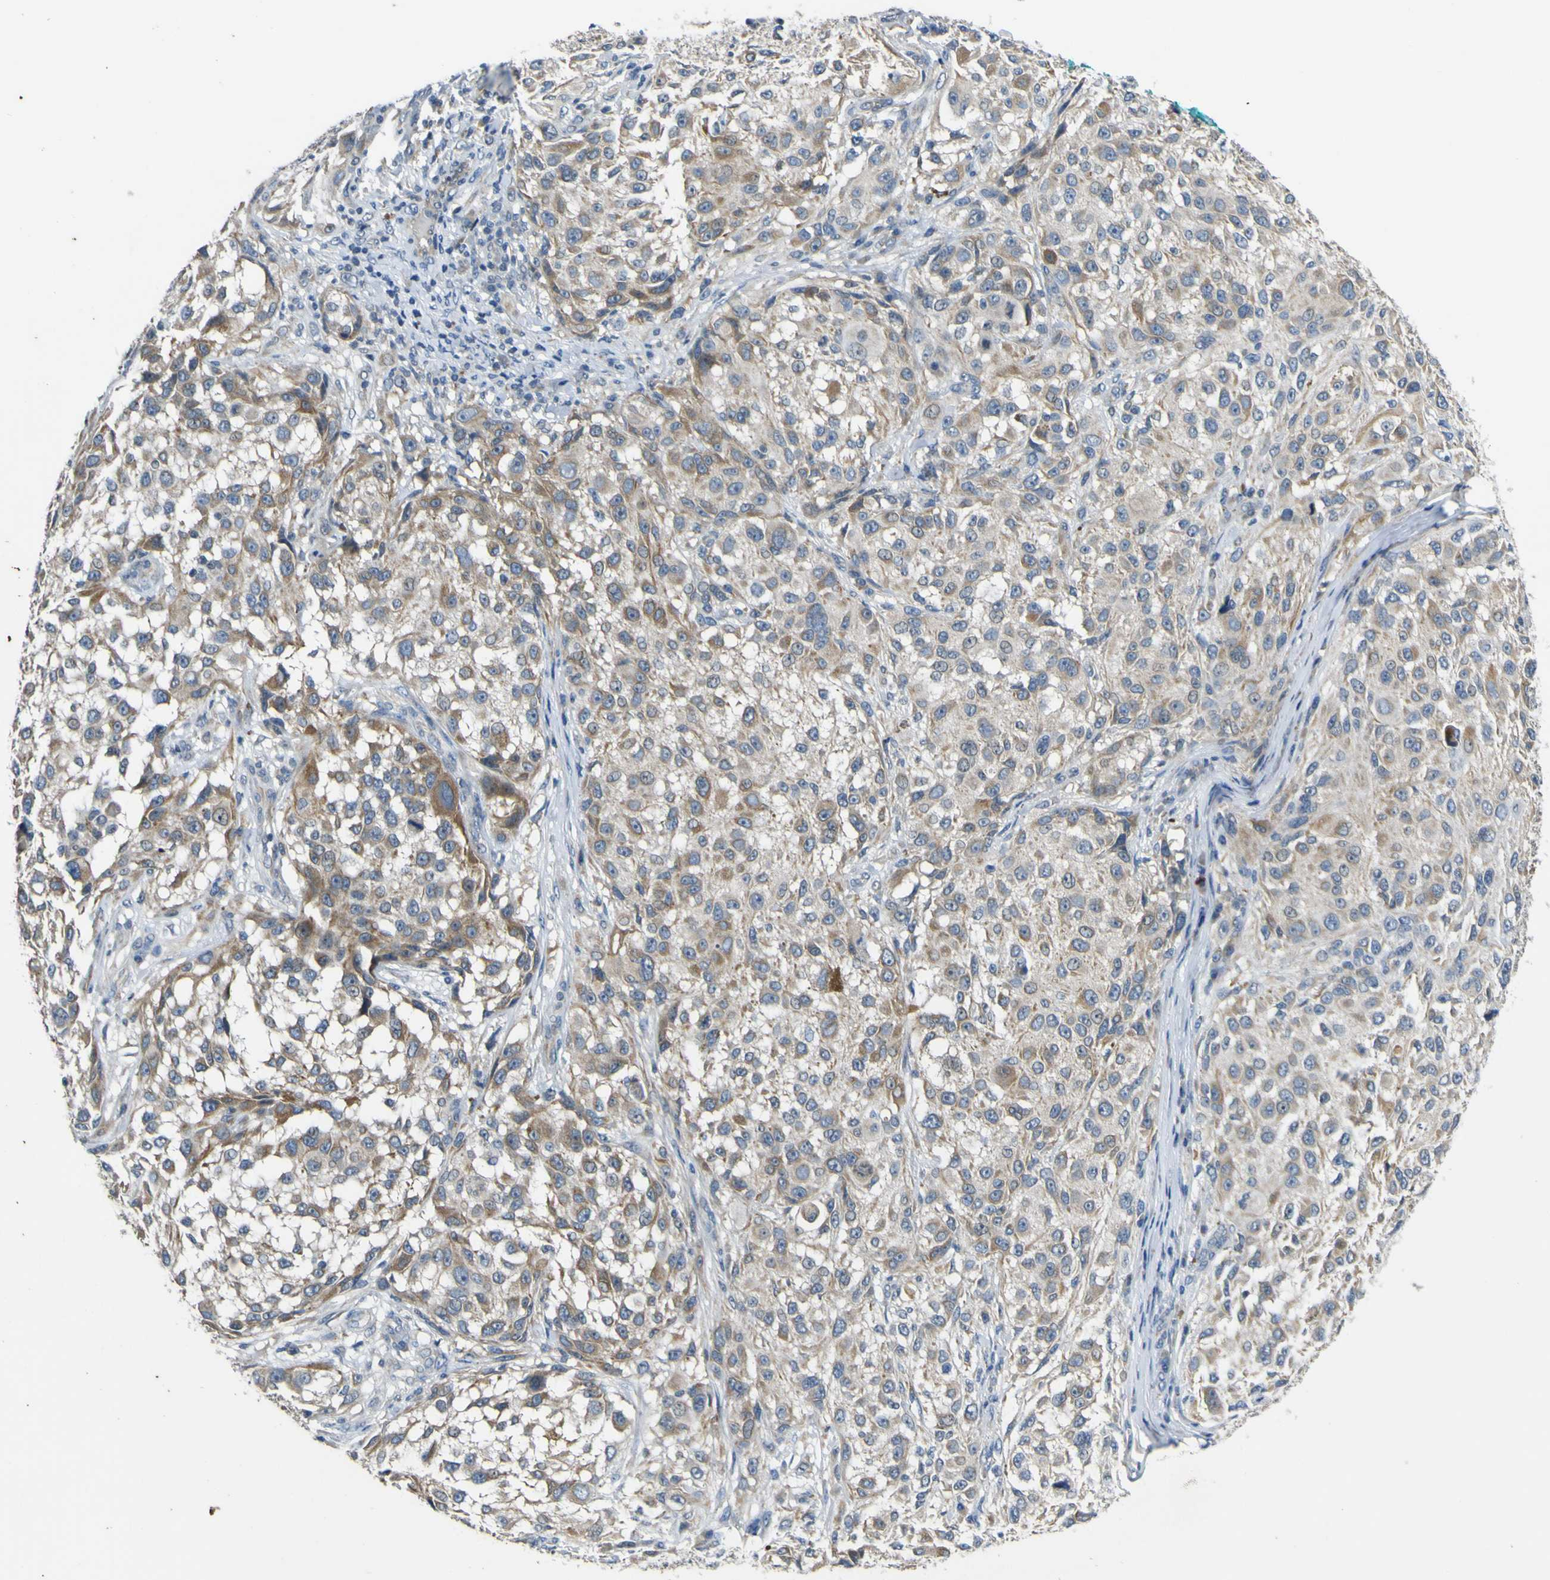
{"staining": {"intensity": "moderate", "quantity": "<25%", "location": "cytoplasmic/membranous"}, "tissue": "melanoma", "cell_type": "Tumor cells", "image_type": "cancer", "snomed": [{"axis": "morphology", "description": "Necrosis, NOS"}, {"axis": "morphology", "description": "Malignant melanoma, NOS"}, {"axis": "topography", "description": "Skin"}], "caption": "A photomicrograph of melanoma stained for a protein reveals moderate cytoplasmic/membranous brown staining in tumor cells.", "gene": "LDLR", "patient": {"sex": "female", "age": 87}}